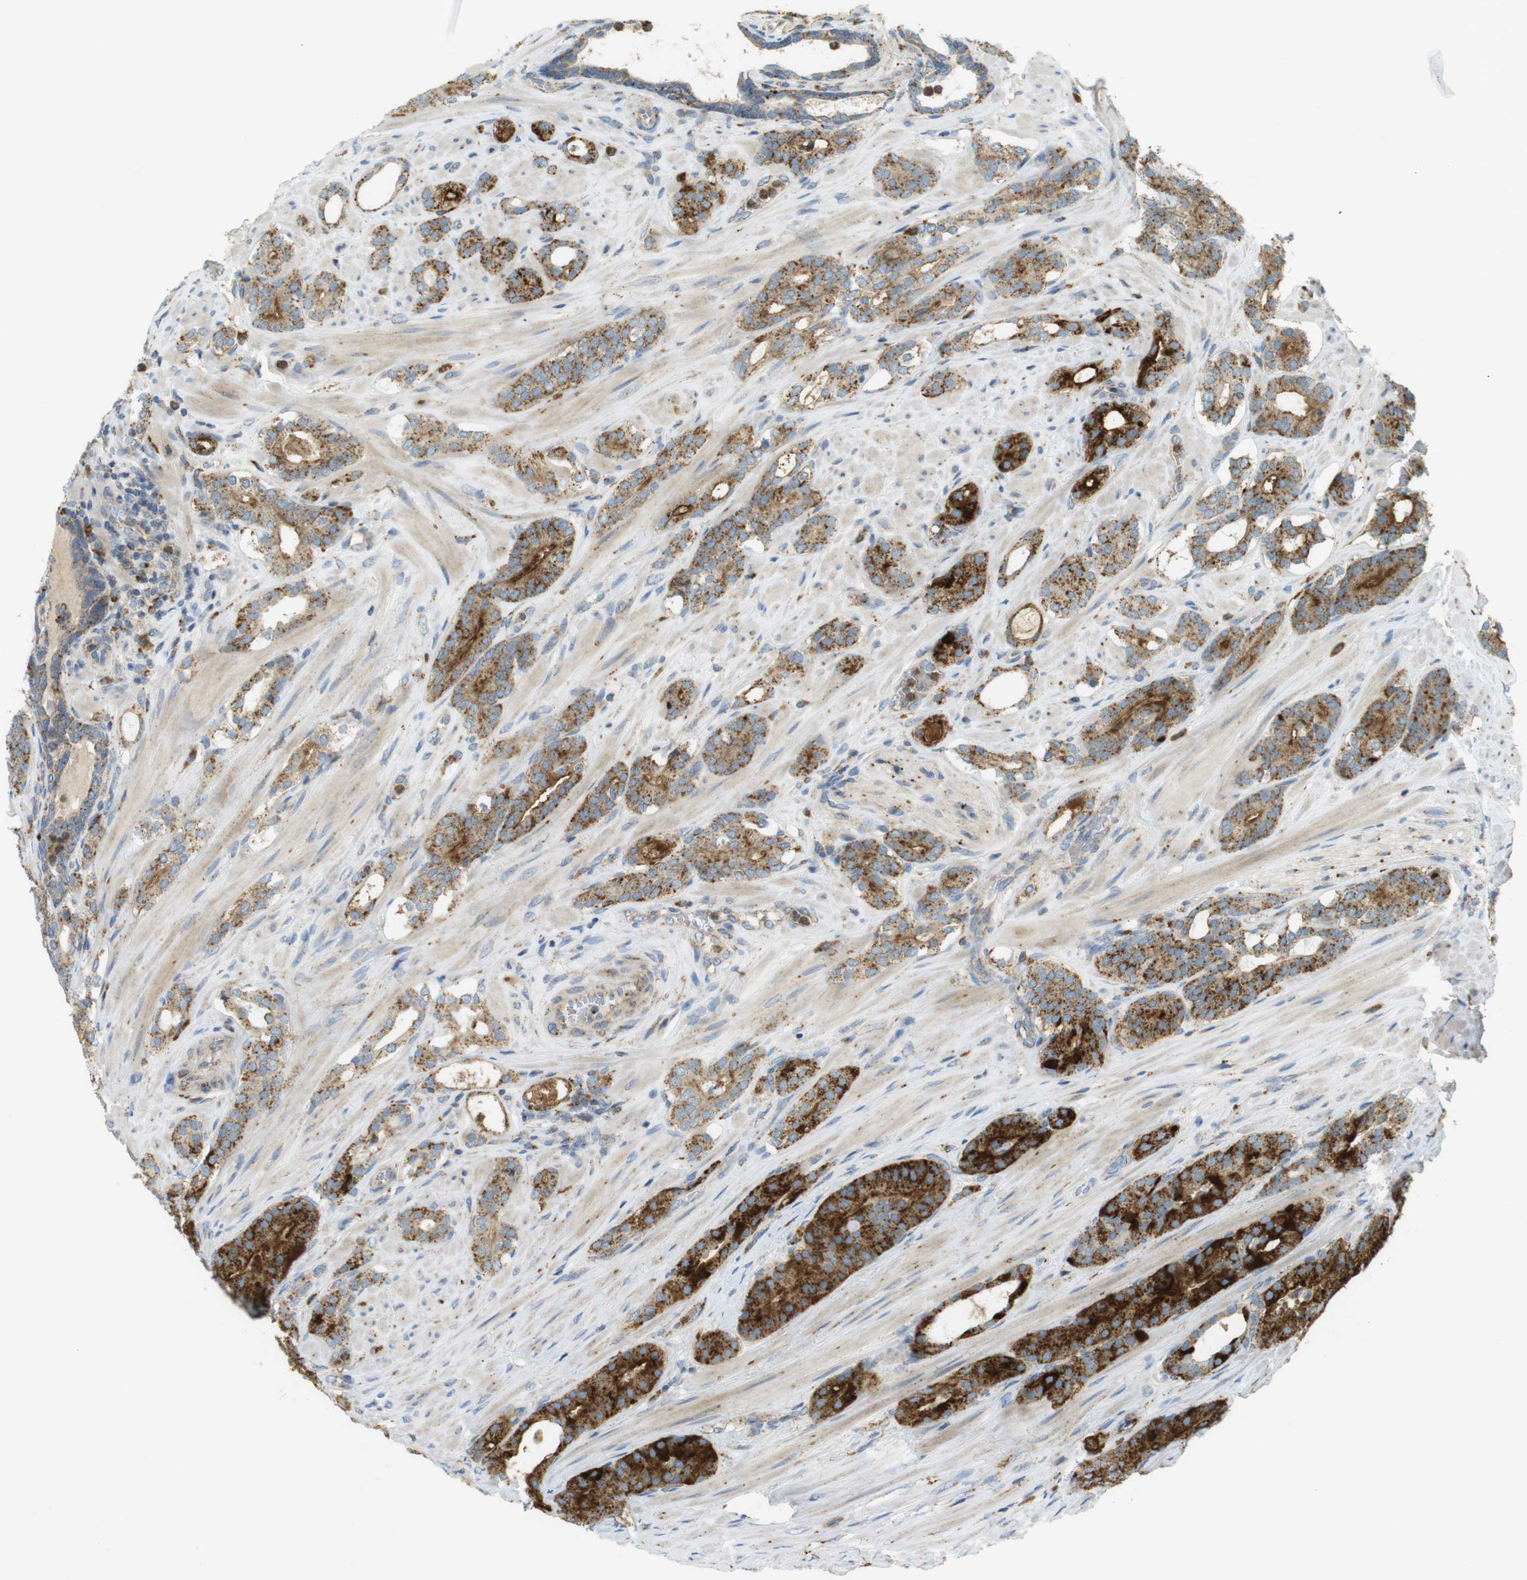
{"staining": {"intensity": "strong", "quantity": ">75%", "location": "cytoplasmic/membranous"}, "tissue": "prostate cancer", "cell_type": "Tumor cells", "image_type": "cancer", "snomed": [{"axis": "morphology", "description": "Adenocarcinoma, Low grade"}, {"axis": "topography", "description": "Prostate"}], "caption": "A high-resolution image shows IHC staining of prostate cancer, which exhibits strong cytoplasmic/membranous positivity in about >75% of tumor cells.", "gene": "LAMP1", "patient": {"sex": "male", "age": 63}}